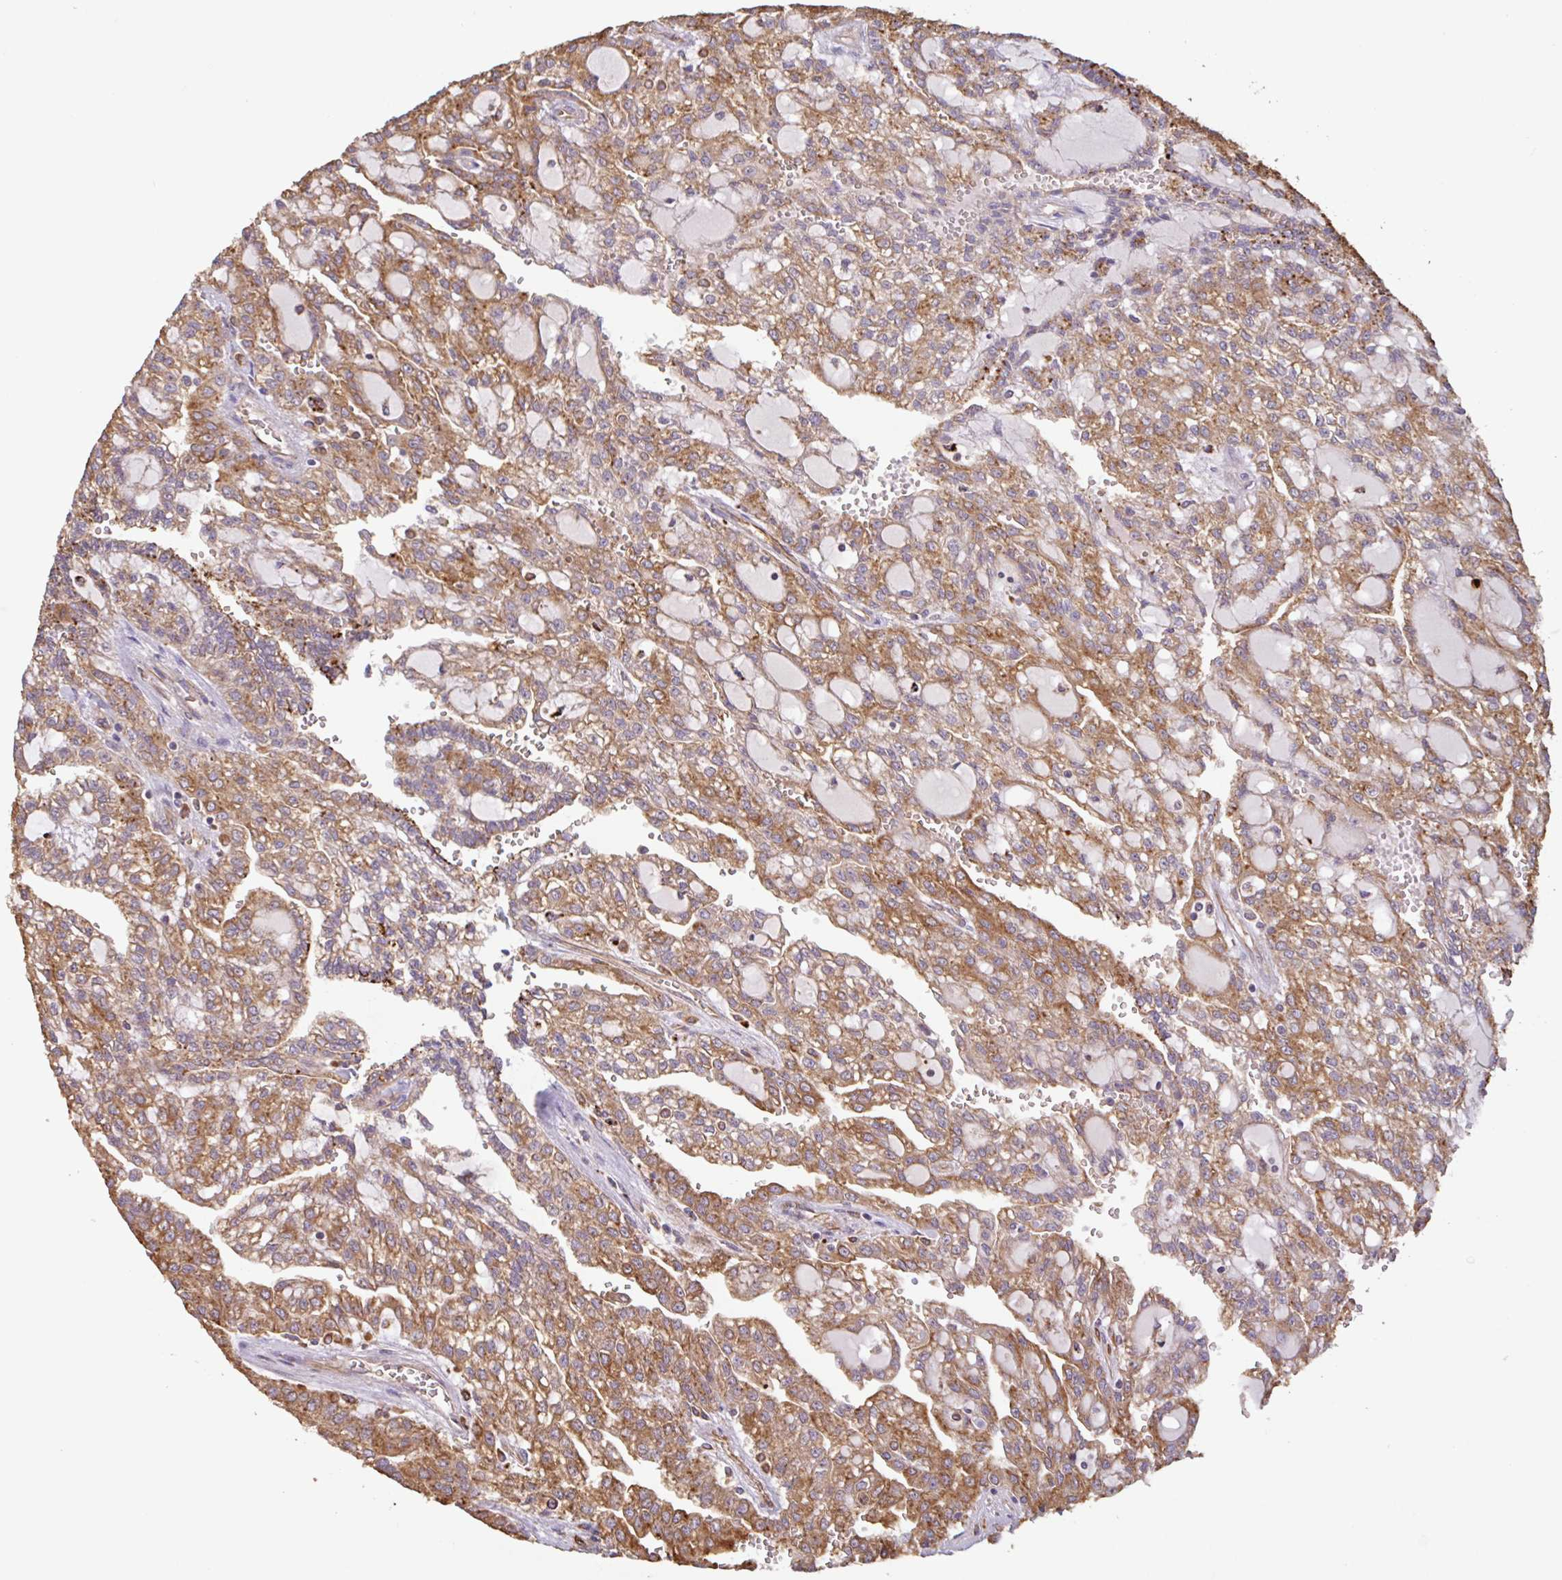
{"staining": {"intensity": "moderate", "quantity": ">75%", "location": "cytoplasmic/membranous"}, "tissue": "renal cancer", "cell_type": "Tumor cells", "image_type": "cancer", "snomed": [{"axis": "morphology", "description": "Adenocarcinoma, NOS"}, {"axis": "topography", "description": "Kidney"}], "caption": "The micrograph reveals a brown stain indicating the presence of a protein in the cytoplasmic/membranous of tumor cells in adenocarcinoma (renal).", "gene": "ZNF790", "patient": {"sex": "male", "age": 63}}